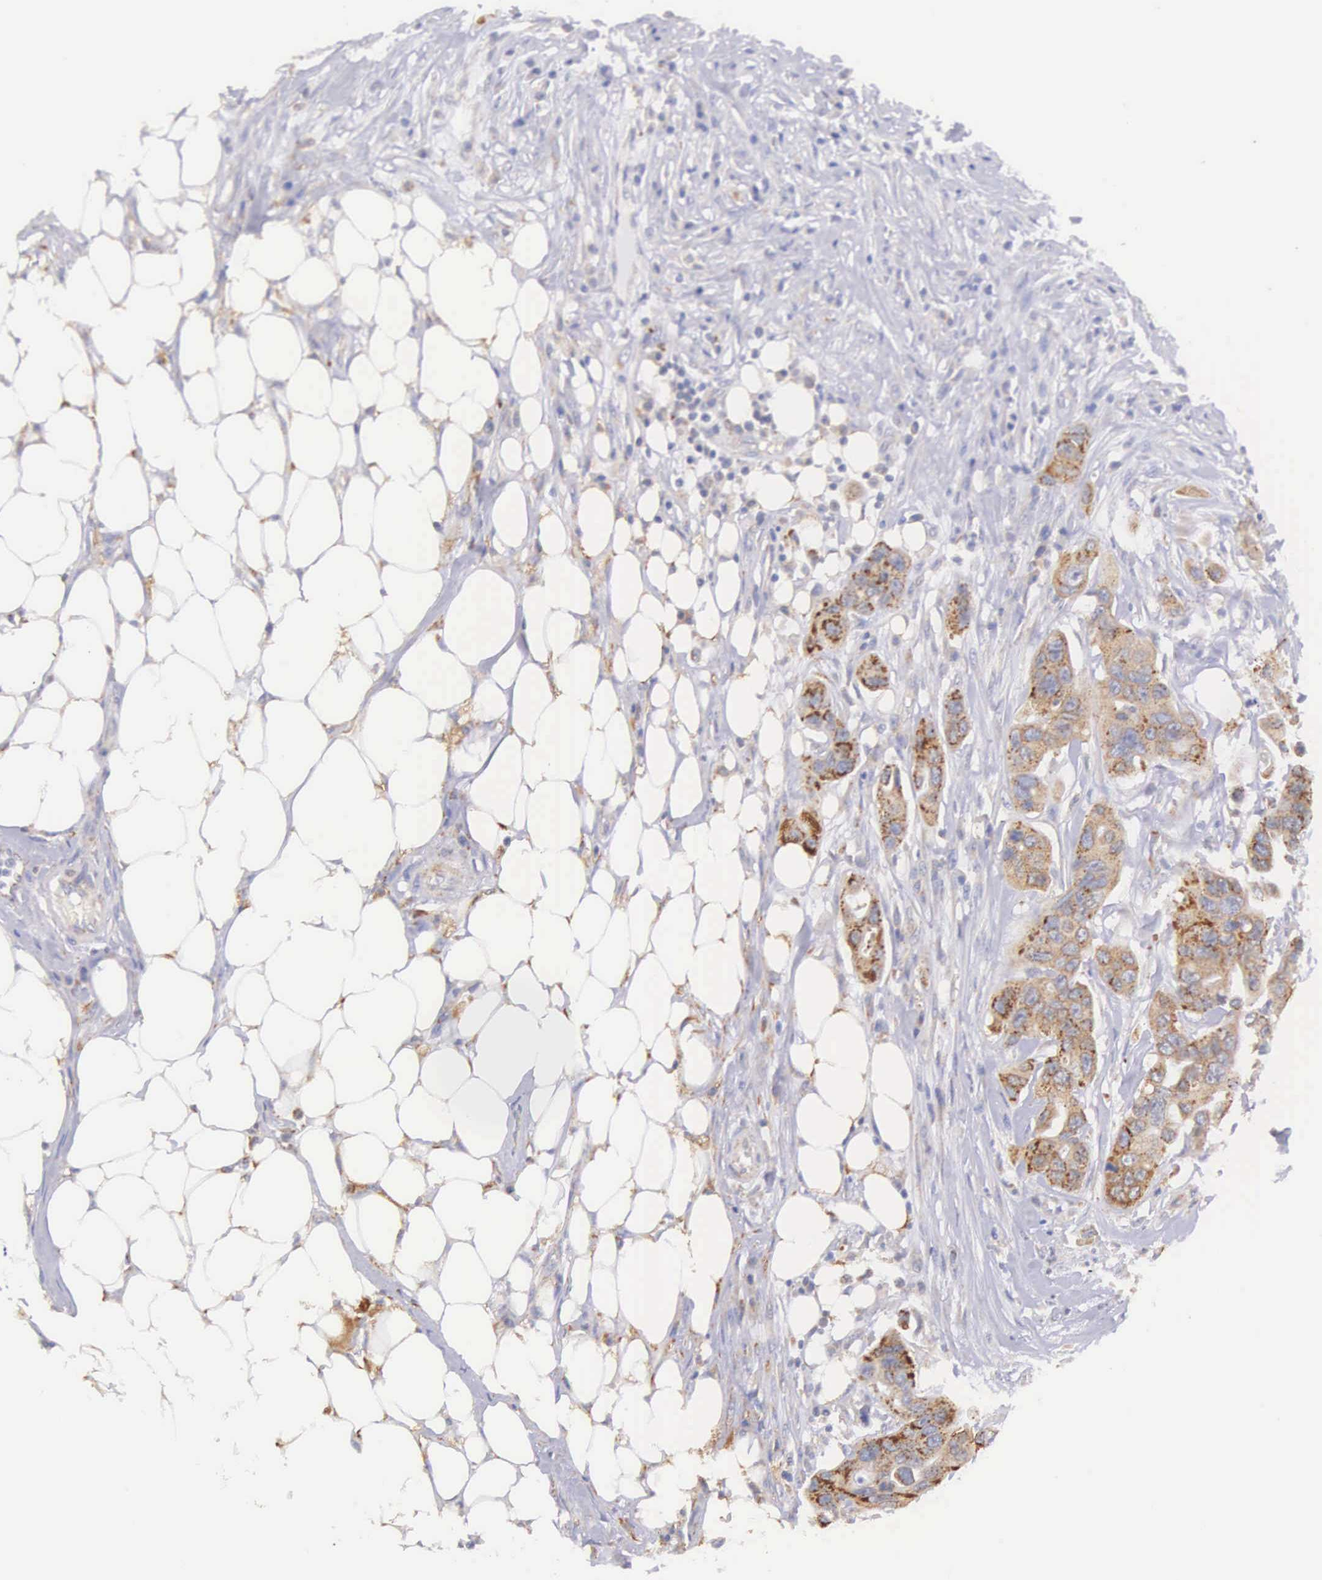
{"staining": {"intensity": "moderate", "quantity": ">75%", "location": "cytoplasmic/membranous"}, "tissue": "colorectal cancer", "cell_type": "Tumor cells", "image_type": "cancer", "snomed": [{"axis": "morphology", "description": "Adenocarcinoma, NOS"}, {"axis": "topography", "description": "Colon"}], "caption": "Colorectal adenocarcinoma stained for a protein (brown) reveals moderate cytoplasmic/membranous positive expression in about >75% of tumor cells.", "gene": "NSDHL", "patient": {"sex": "female", "age": 70}}